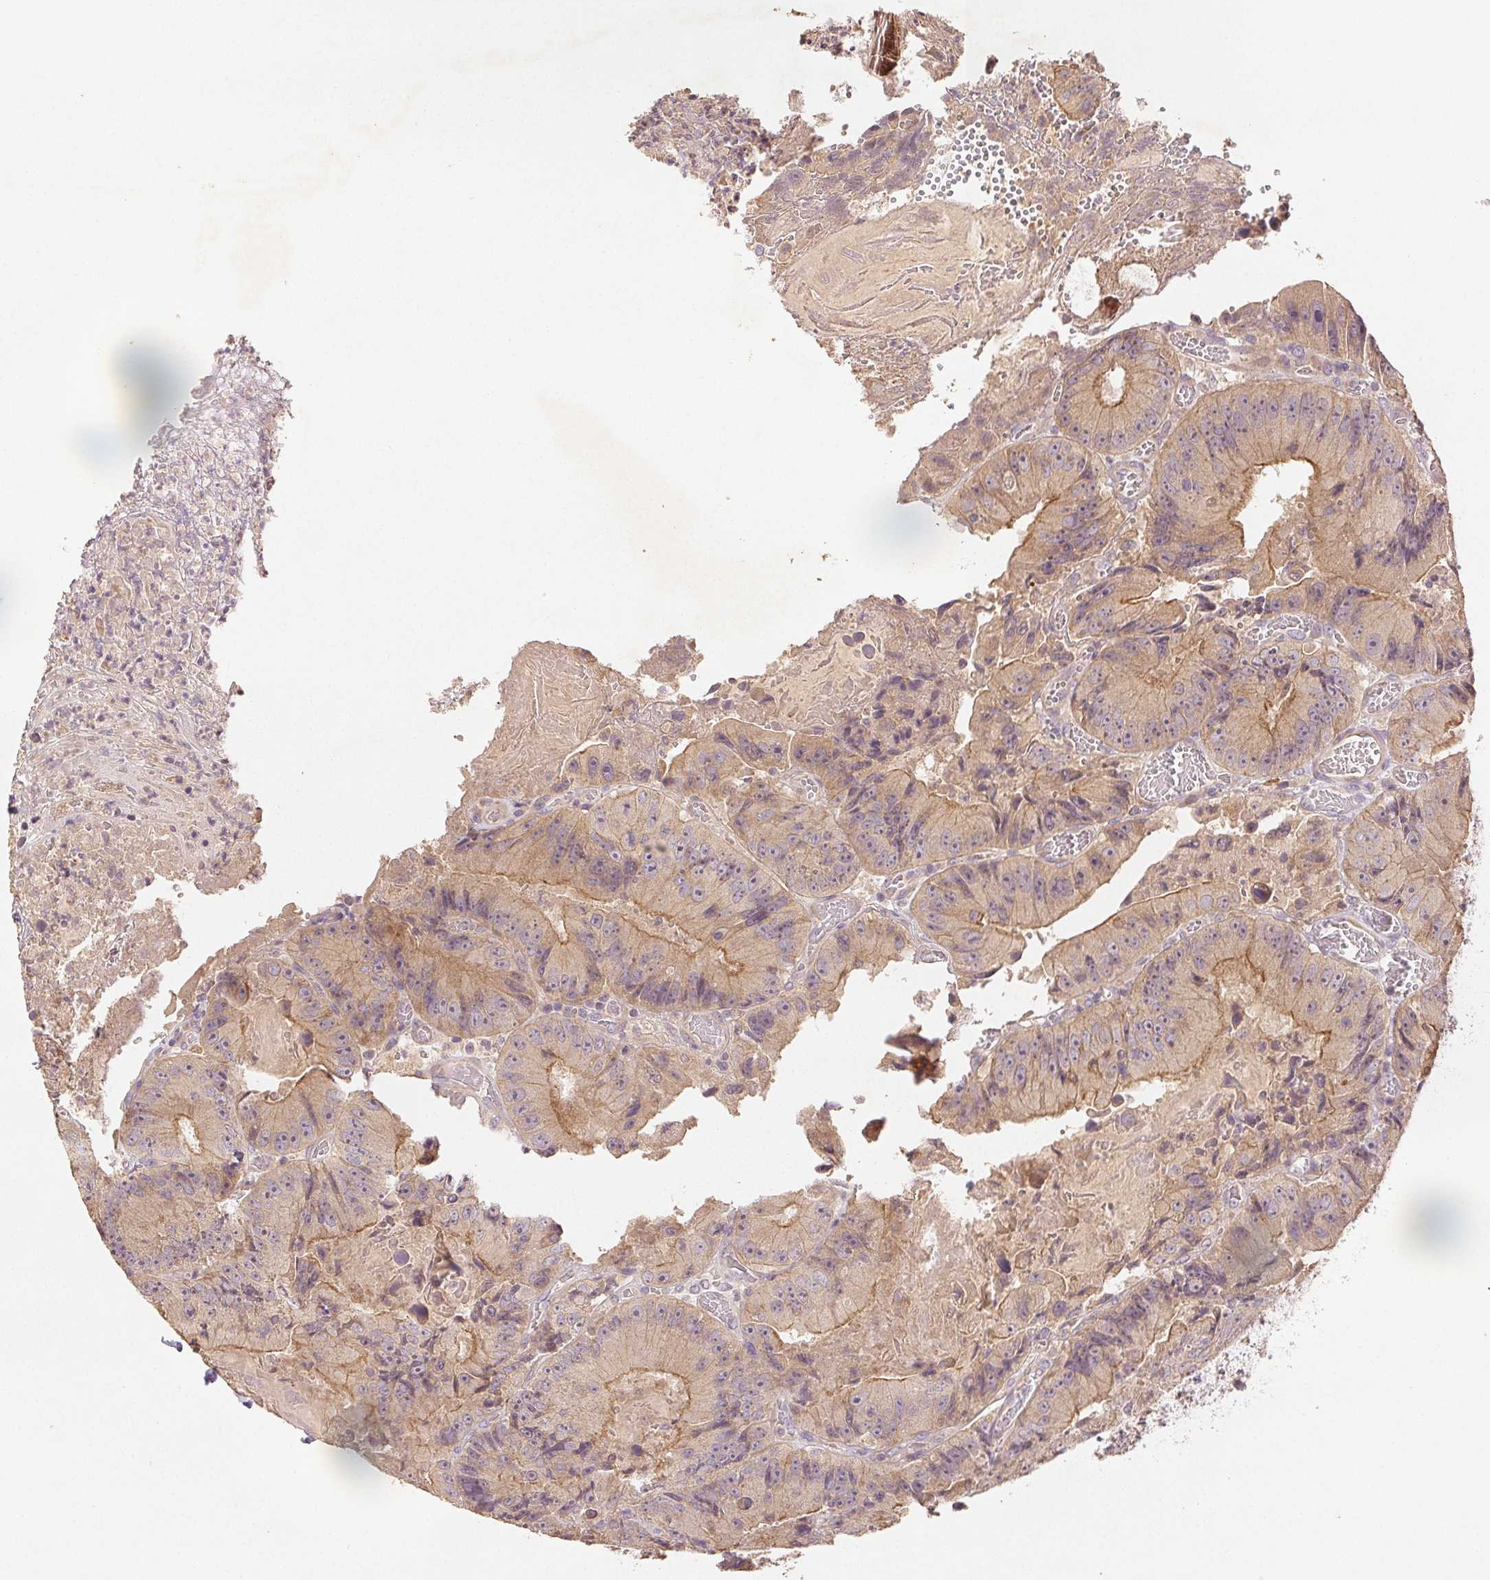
{"staining": {"intensity": "moderate", "quantity": "25%-75%", "location": "cytoplasmic/membranous"}, "tissue": "colorectal cancer", "cell_type": "Tumor cells", "image_type": "cancer", "snomed": [{"axis": "morphology", "description": "Adenocarcinoma, NOS"}, {"axis": "topography", "description": "Colon"}], "caption": "DAB (3,3'-diaminobenzidine) immunohistochemical staining of human adenocarcinoma (colorectal) demonstrates moderate cytoplasmic/membranous protein staining in approximately 25%-75% of tumor cells. (brown staining indicates protein expression, while blue staining denotes nuclei).", "gene": "YIF1B", "patient": {"sex": "female", "age": 86}}